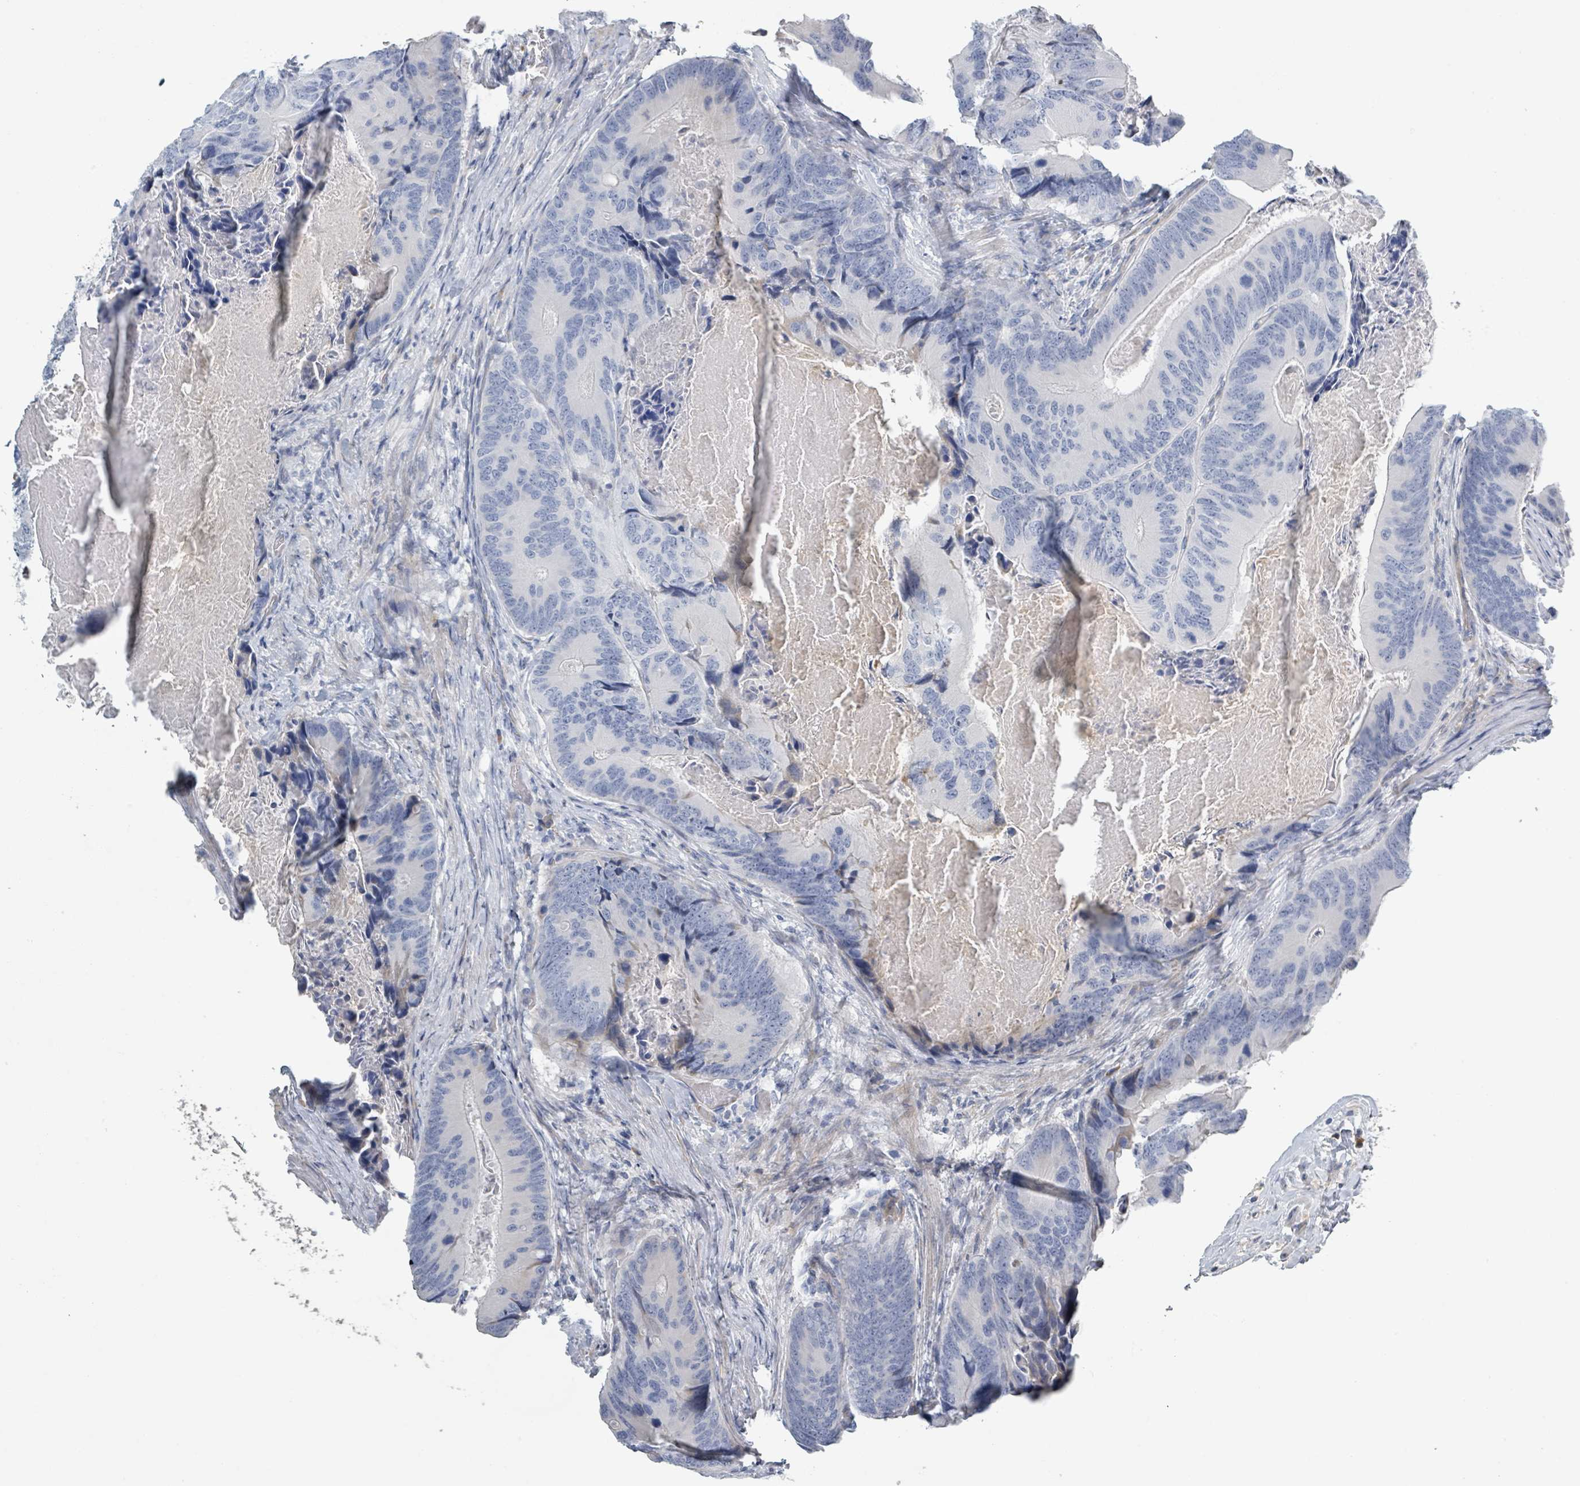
{"staining": {"intensity": "negative", "quantity": "none", "location": "none"}, "tissue": "colorectal cancer", "cell_type": "Tumor cells", "image_type": "cancer", "snomed": [{"axis": "morphology", "description": "Adenocarcinoma, NOS"}, {"axis": "topography", "description": "Colon"}], "caption": "Immunohistochemical staining of human adenocarcinoma (colorectal) reveals no significant staining in tumor cells. (Brightfield microscopy of DAB immunohistochemistry (IHC) at high magnification).", "gene": "RAB33B", "patient": {"sex": "male", "age": 84}}